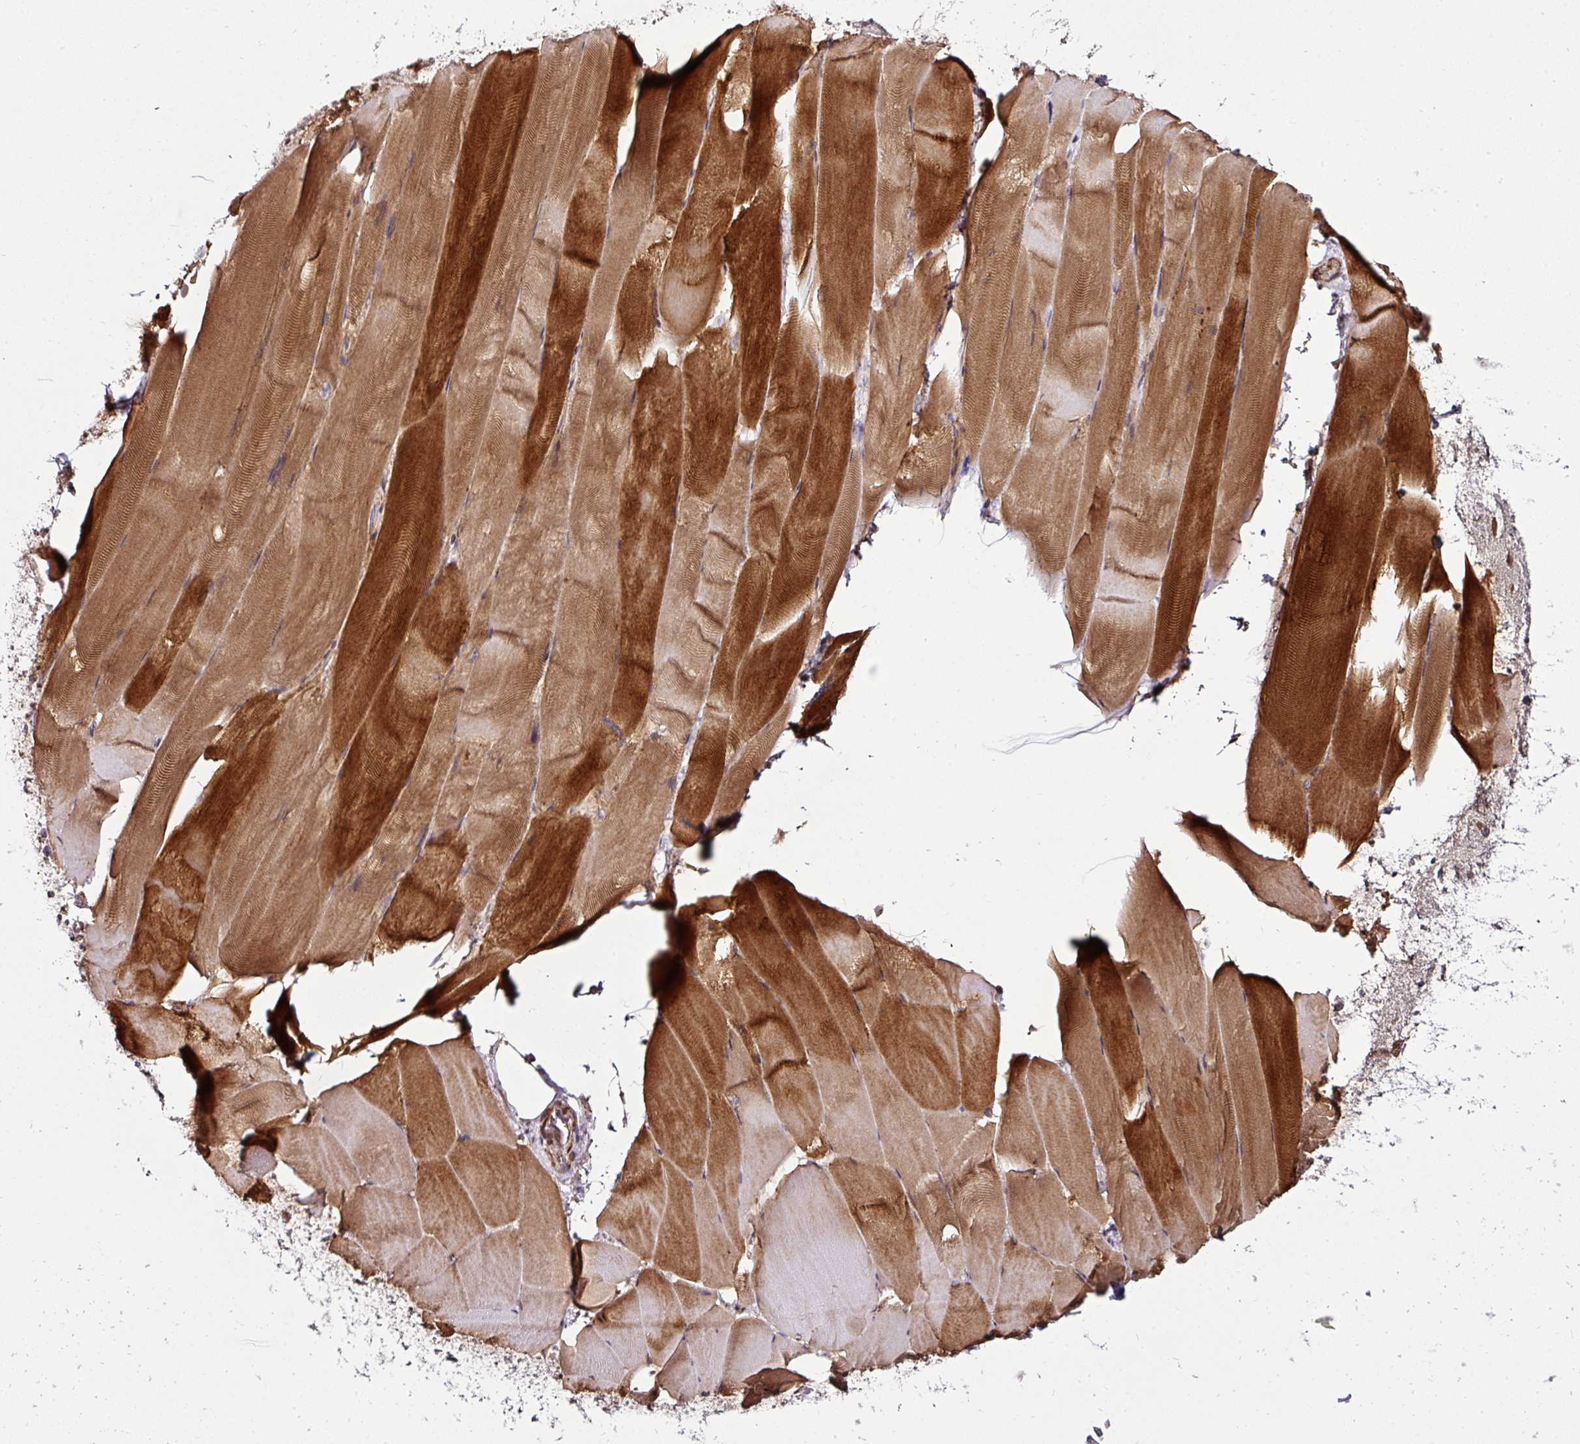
{"staining": {"intensity": "strong", "quantity": "25%-75%", "location": "cytoplasmic/membranous"}, "tissue": "skeletal muscle", "cell_type": "Myocytes", "image_type": "normal", "snomed": [{"axis": "morphology", "description": "Normal tissue, NOS"}, {"axis": "topography", "description": "Skeletal muscle"}], "caption": "Benign skeletal muscle demonstrates strong cytoplasmic/membranous staining in approximately 25%-75% of myocytes, visualized by immunohistochemistry. (Brightfield microscopy of DAB IHC at high magnification).", "gene": "KLF16", "patient": {"sex": "female", "age": 64}}